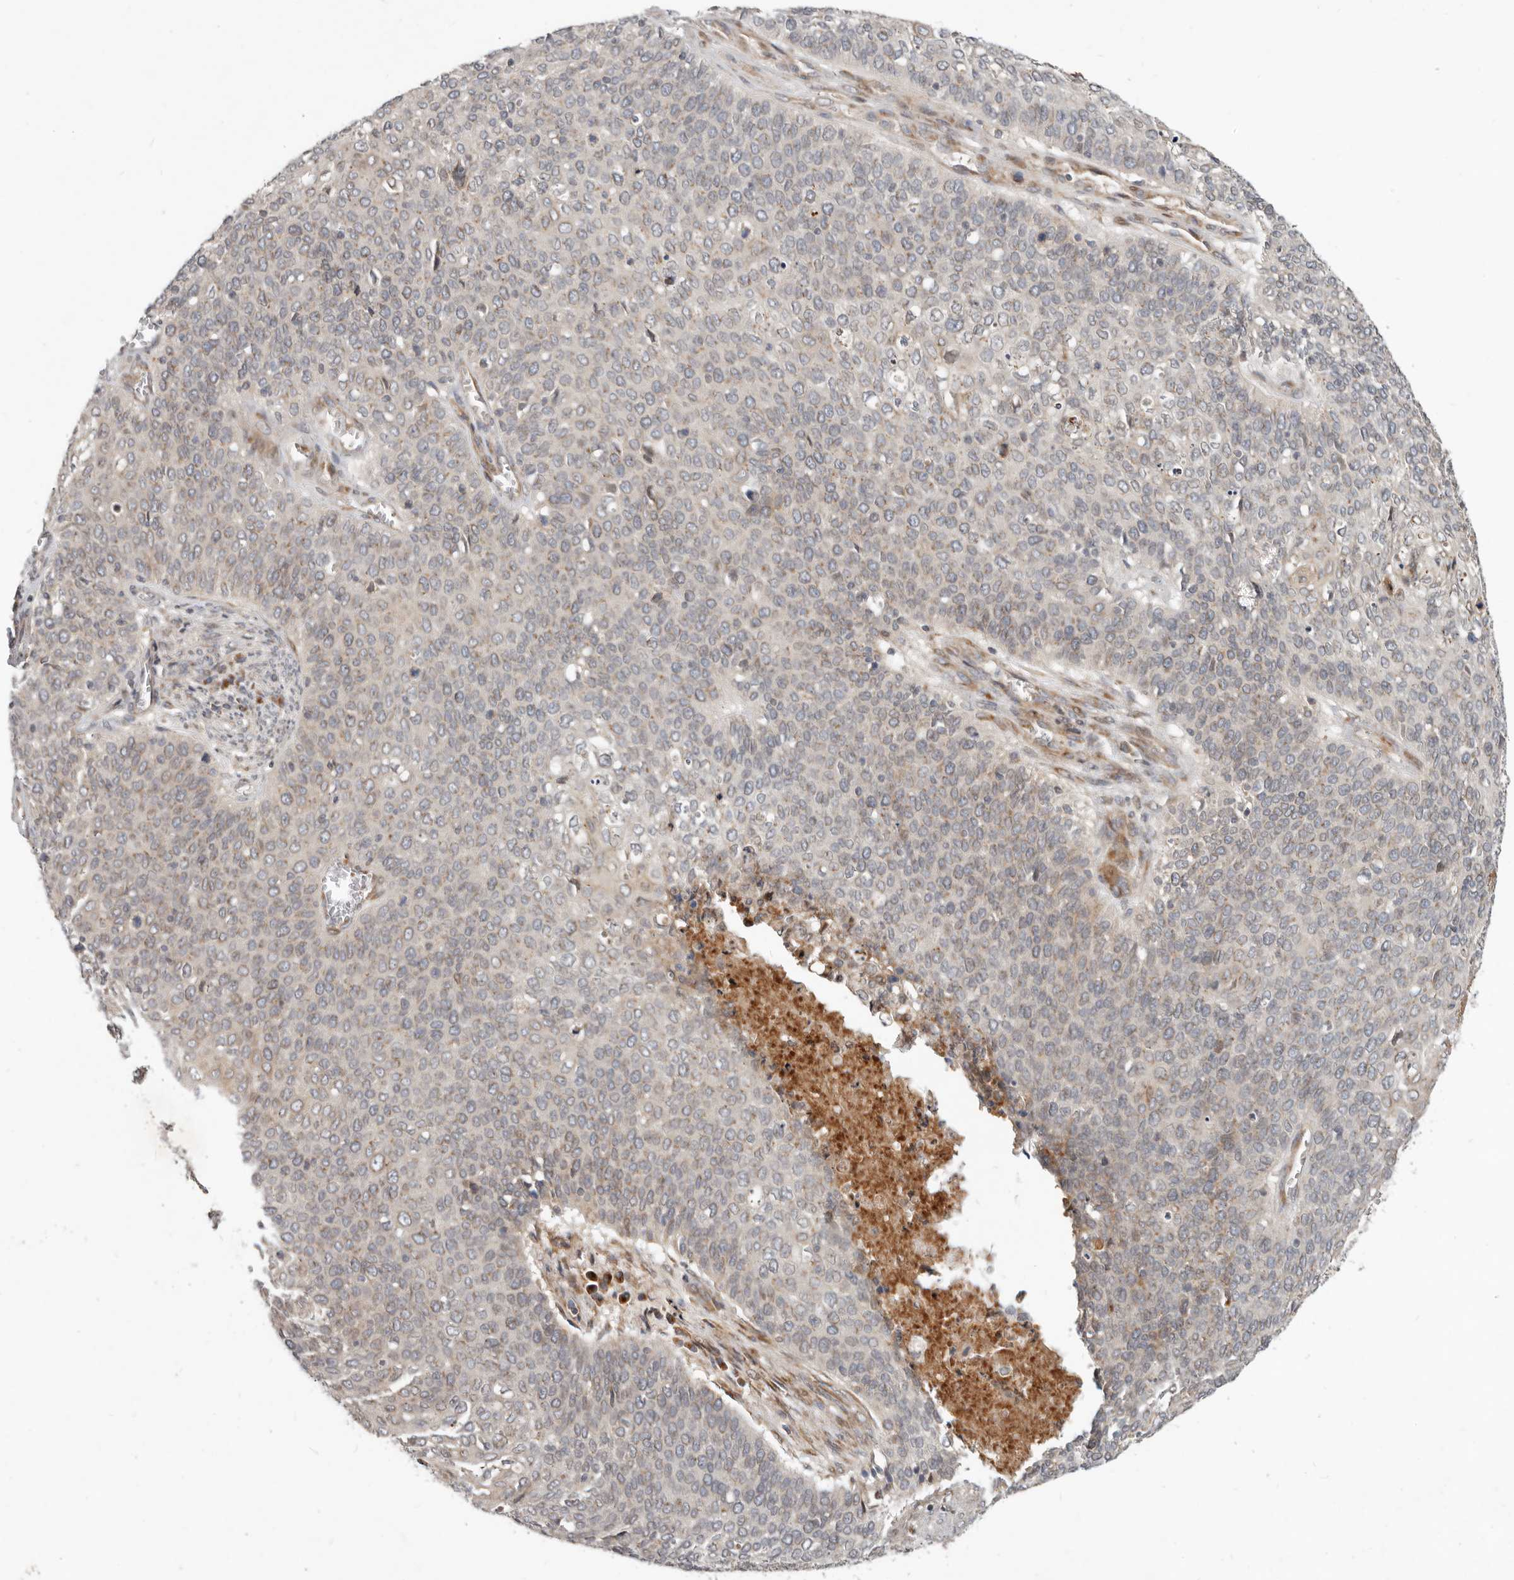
{"staining": {"intensity": "moderate", "quantity": "<25%", "location": "cytoplasmic/membranous"}, "tissue": "cervical cancer", "cell_type": "Tumor cells", "image_type": "cancer", "snomed": [{"axis": "morphology", "description": "Squamous cell carcinoma, NOS"}, {"axis": "topography", "description": "Cervix"}], "caption": "There is low levels of moderate cytoplasmic/membranous positivity in tumor cells of cervical squamous cell carcinoma, as demonstrated by immunohistochemical staining (brown color).", "gene": "NPY4R", "patient": {"sex": "female", "age": 39}}